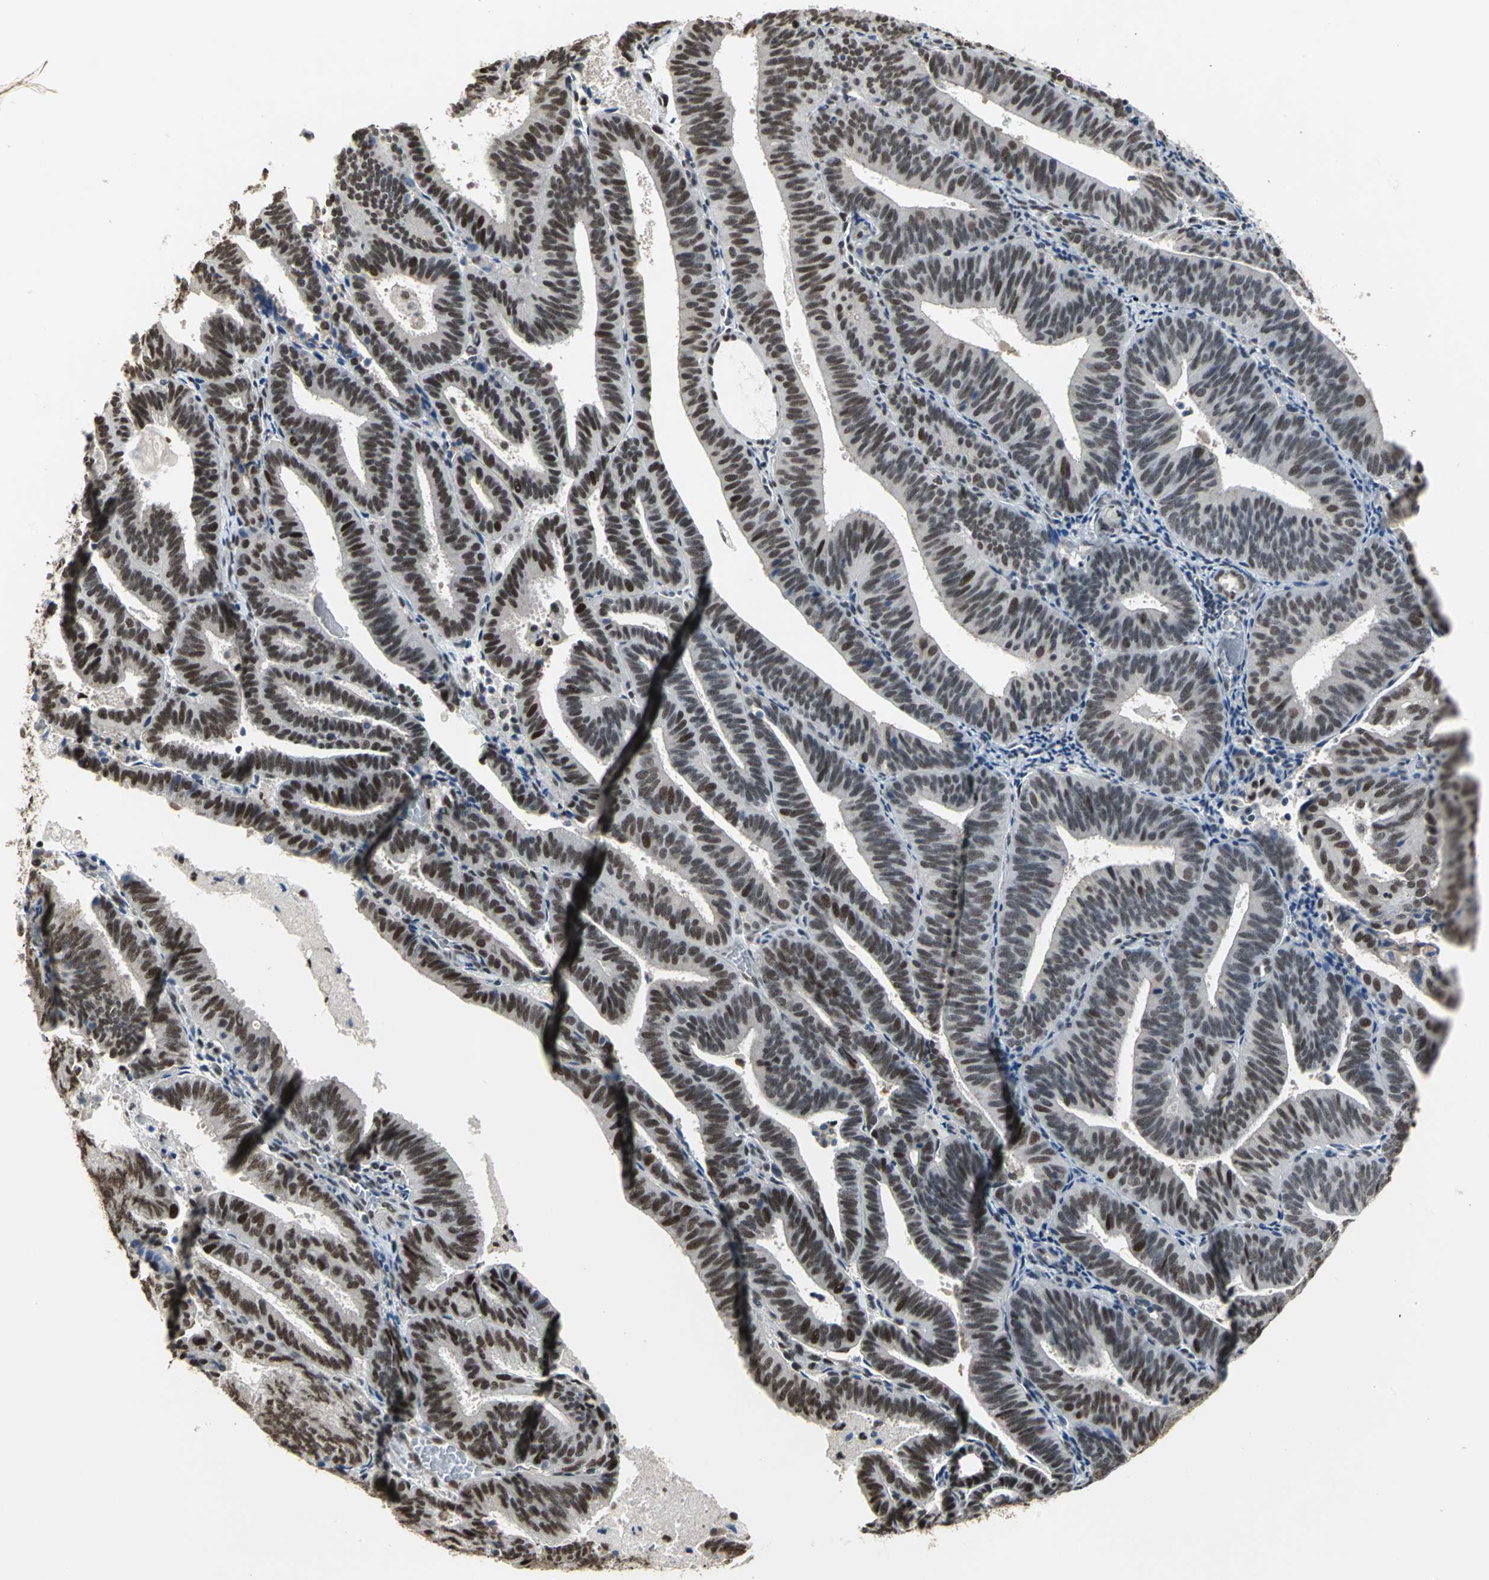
{"staining": {"intensity": "strong", "quantity": ">75%", "location": "nuclear"}, "tissue": "endometrial cancer", "cell_type": "Tumor cells", "image_type": "cancer", "snomed": [{"axis": "morphology", "description": "Adenocarcinoma, NOS"}, {"axis": "topography", "description": "Uterus"}], "caption": "Immunohistochemical staining of endometrial adenocarcinoma displays high levels of strong nuclear positivity in approximately >75% of tumor cells.", "gene": "CCDC88C", "patient": {"sex": "female", "age": 60}}